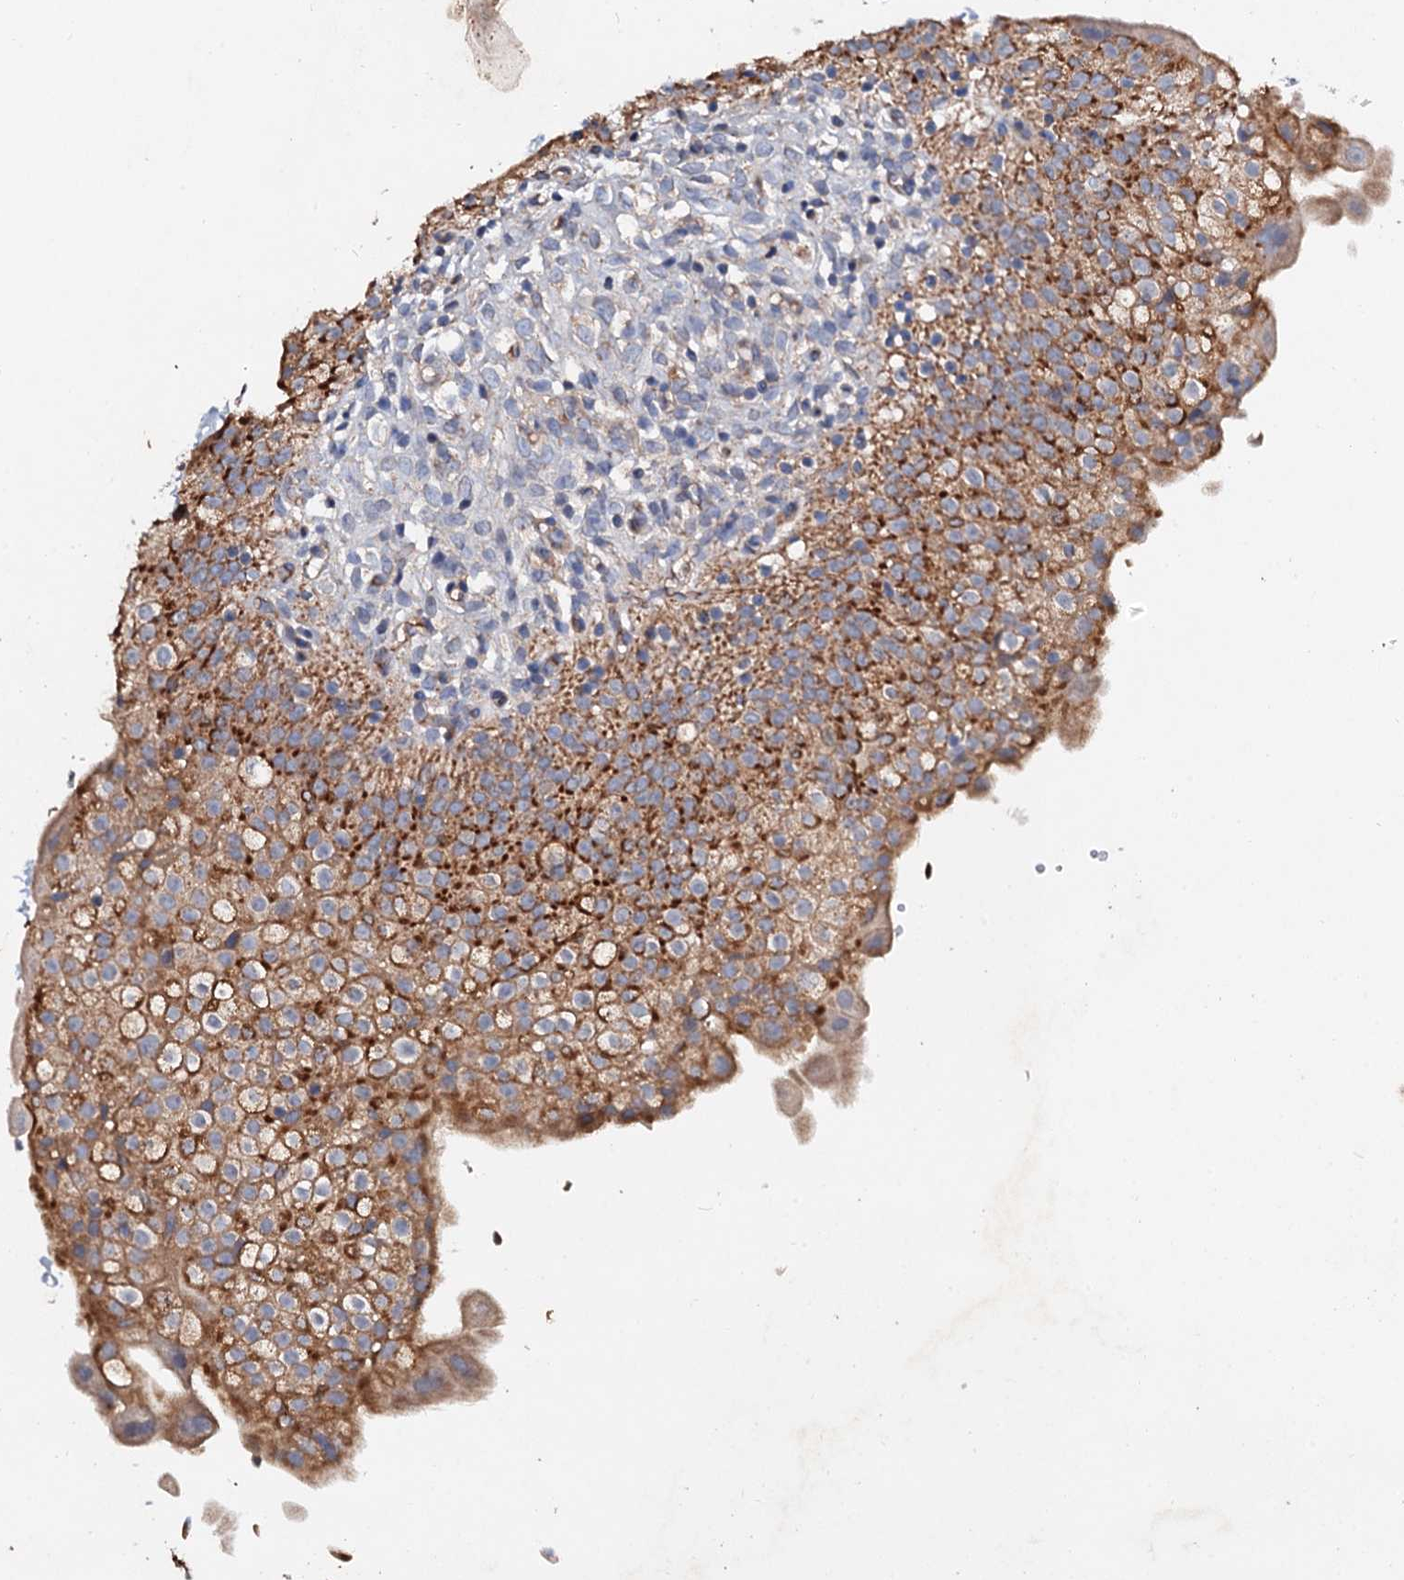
{"staining": {"intensity": "strong", "quantity": ">75%", "location": "cytoplasmic/membranous"}, "tissue": "urinary bladder", "cell_type": "Urothelial cells", "image_type": "normal", "snomed": [{"axis": "morphology", "description": "Normal tissue, NOS"}, {"axis": "topography", "description": "Urinary bladder"}], "caption": "The histopathology image shows staining of benign urinary bladder, revealing strong cytoplasmic/membranous protein expression (brown color) within urothelial cells.", "gene": "FIBIN", "patient": {"sex": "male", "age": 55}}